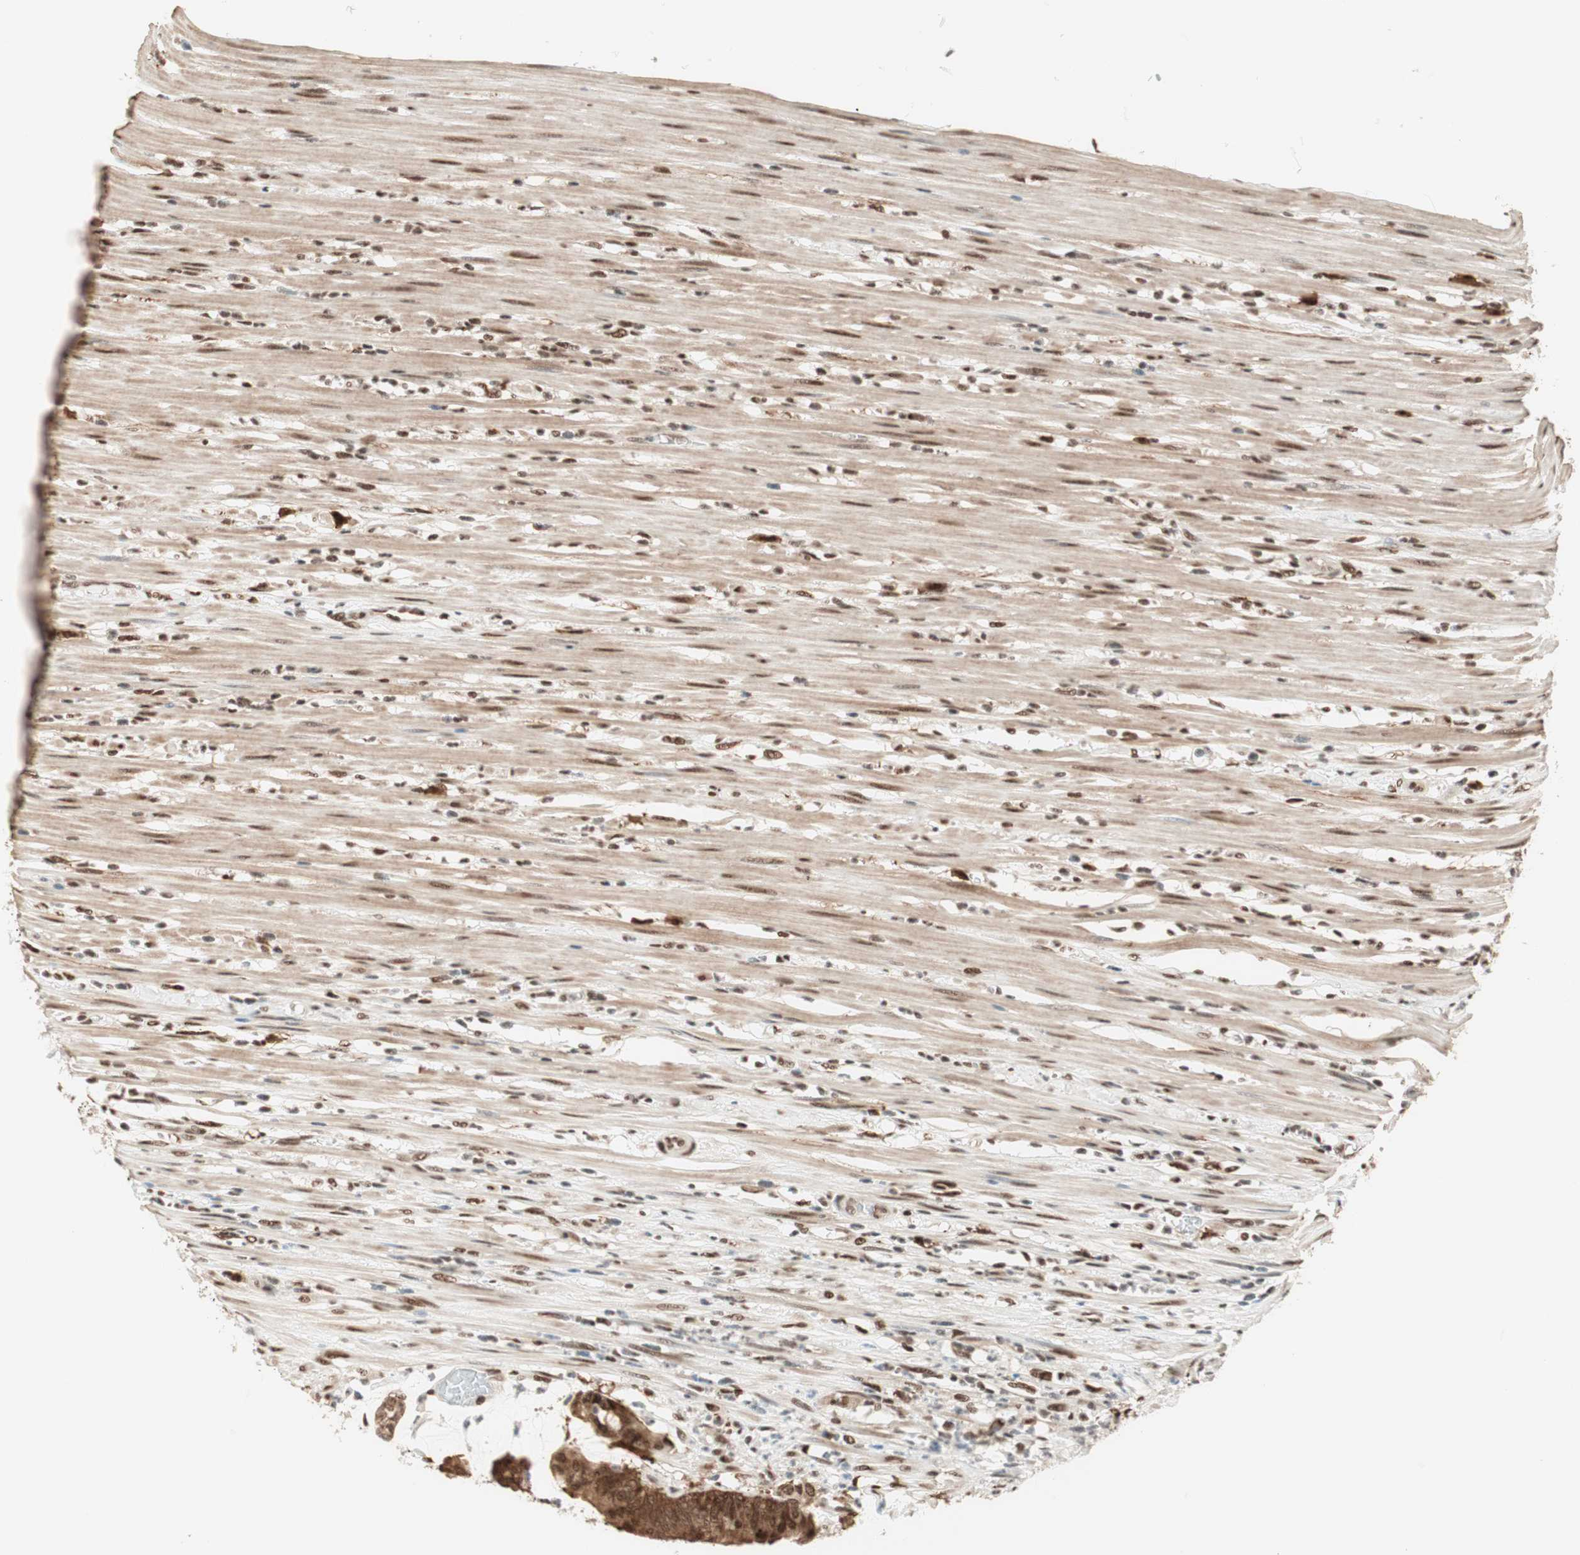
{"staining": {"intensity": "moderate", "quantity": ">75%", "location": "cytoplasmic/membranous,nuclear"}, "tissue": "colorectal cancer", "cell_type": "Tumor cells", "image_type": "cancer", "snomed": [{"axis": "morphology", "description": "Adenocarcinoma, NOS"}, {"axis": "topography", "description": "Rectum"}], "caption": "Human colorectal adenocarcinoma stained with a brown dye exhibits moderate cytoplasmic/membranous and nuclear positive expression in about >75% of tumor cells.", "gene": "SMARCE1", "patient": {"sex": "female", "age": 66}}